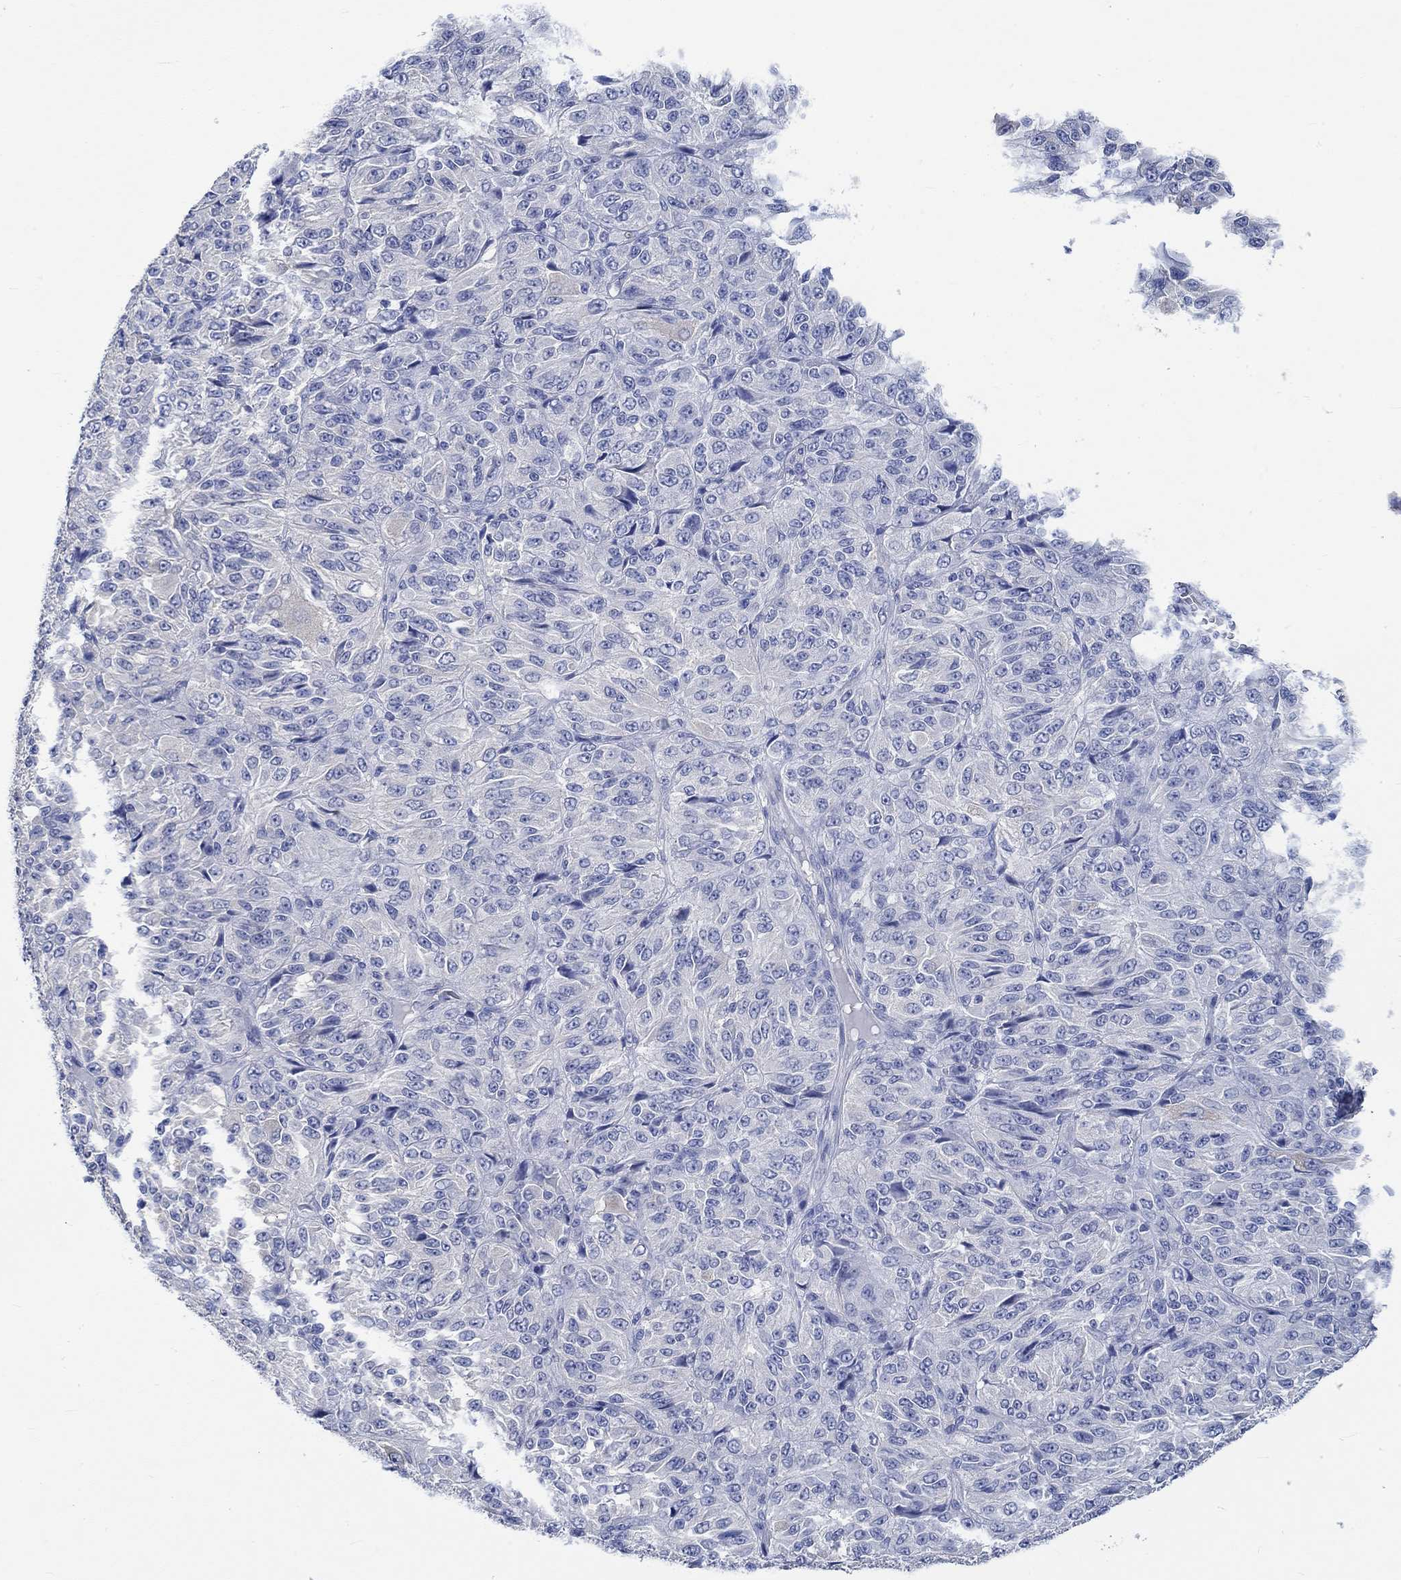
{"staining": {"intensity": "negative", "quantity": "none", "location": "none"}, "tissue": "melanoma", "cell_type": "Tumor cells", "image_type": "cancer", "snomed": [{"axis": "morphology", "description": "Malignant melanoma, Metastatic site"}, {"axis": "topography", "description": "Brain"}], "caption": "Immunohistochemical staining of malignant melanoma (metastatic site) exhibits no significant positivity in tumor cells.", "gene": "KCNA1", "patient": {"sex": "female", "age": 56}}